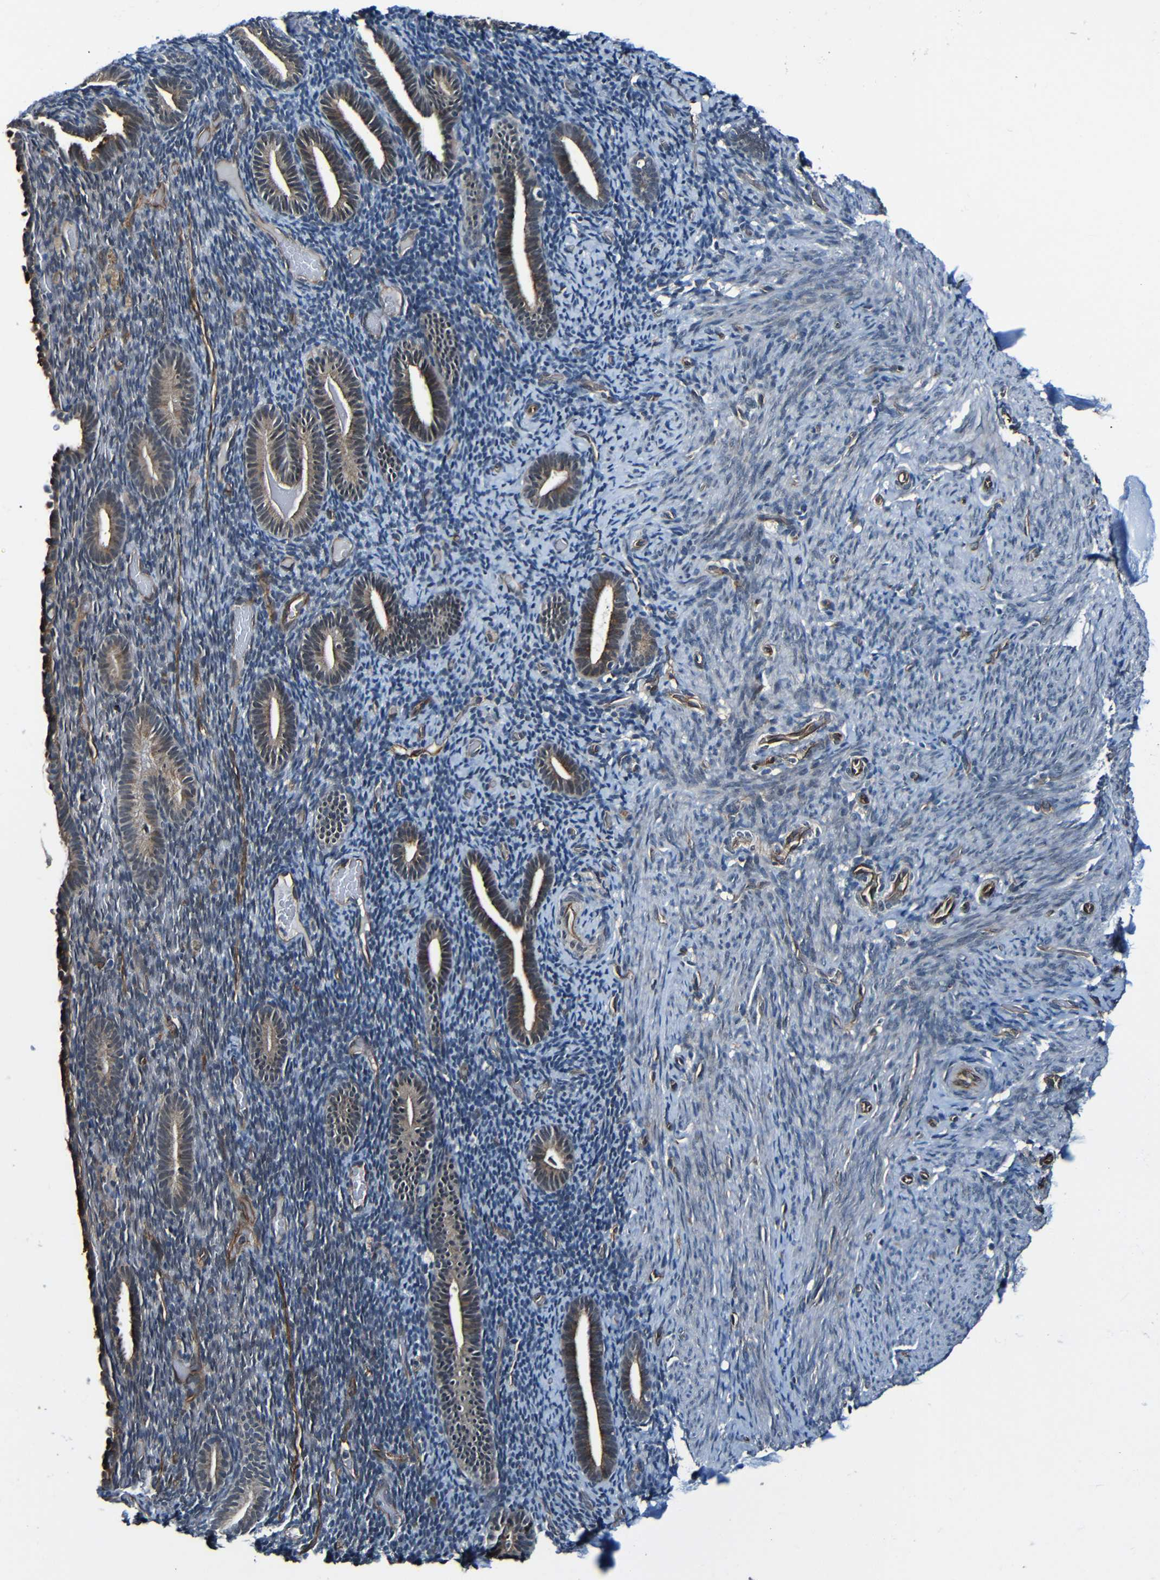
{"staining": {"intensity": "negative", "quantity": "none", "location": "none"}, "tissue": "endometrium", "cell_type": "Cells in endometrial stroma", "image_type": "normal", "snomed": [{"axis": "morphology", "description": "Normal tissue, NOS"}, {"axis": "topography", "description": "Endometrium"}], "caption": "Immunohistochemical staining of benign human endometrium exhibits no significant expression in cells in endometrial stroma. The staining was performed using DAB (3,3'-diaminobenzidine) to visualize the protein expression in brown, while the nuclei were stained in blue with hematoxylin (Magnification: 20x).", "gene": "LGR5", "patient": {"sex": "female", "age": 51}}